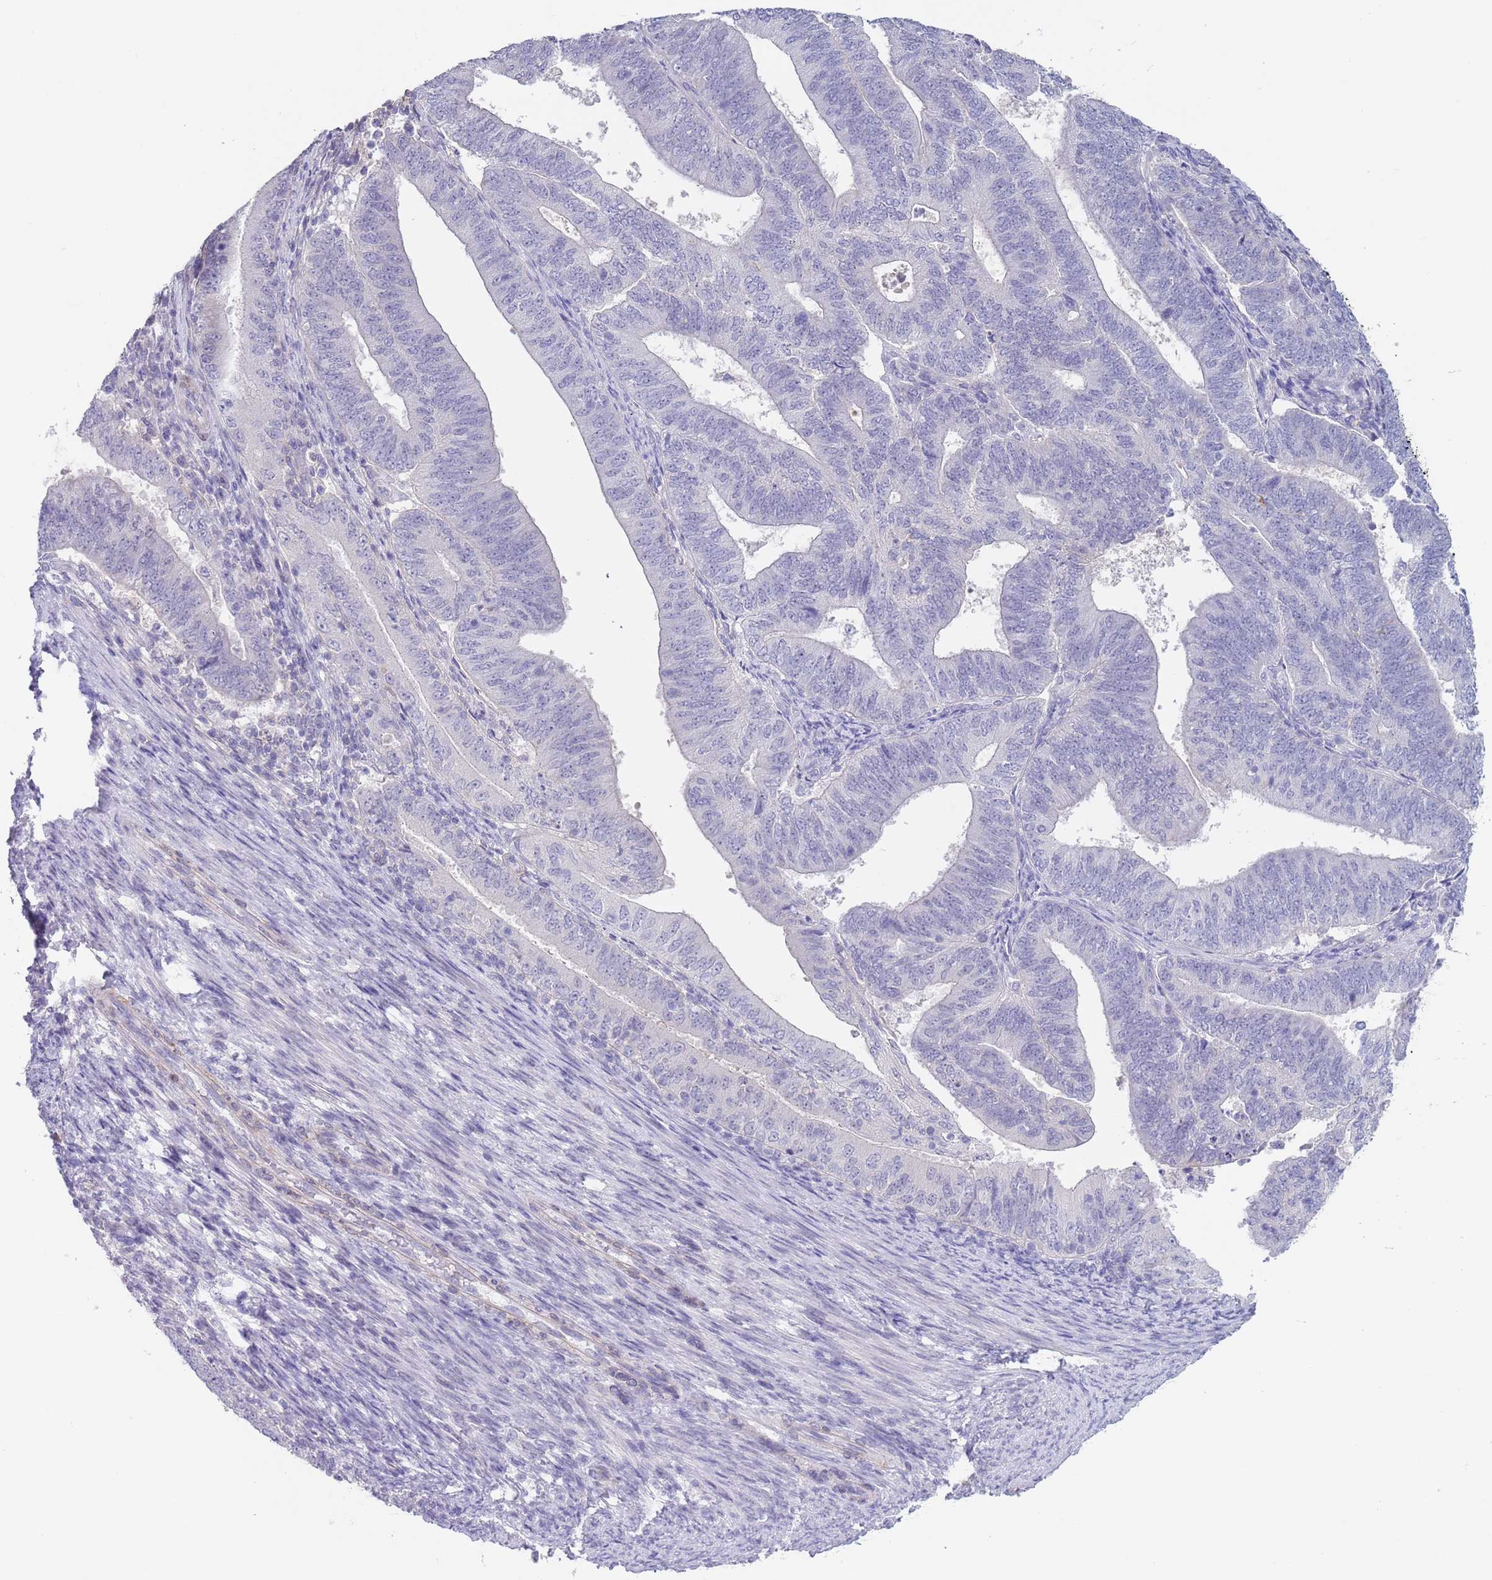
{"staining": {"intensity": "negative", "quantity": "none", "location": "none"}, "tissue": "endometrial cancer", "cell_type": "Tumor cells", "image_type": "cancer", "snomed": [{"axis": "morphology", "description": "Adenocarcinoma, NOS"}, {"axis": "topography", "description": "Endometrium"}], "caption": "This micrograph is of endometrial adenocarcinoma stained with immunohistochemistry (IHC) to label a protein in brown with the nuclei are counter-stained blue. There is no positivity in tumor cells. (DAB immunohistochemistry (IHC), high magnification).", "gene": "RNF169", "patient": {"sex": "female", "age": 70}}